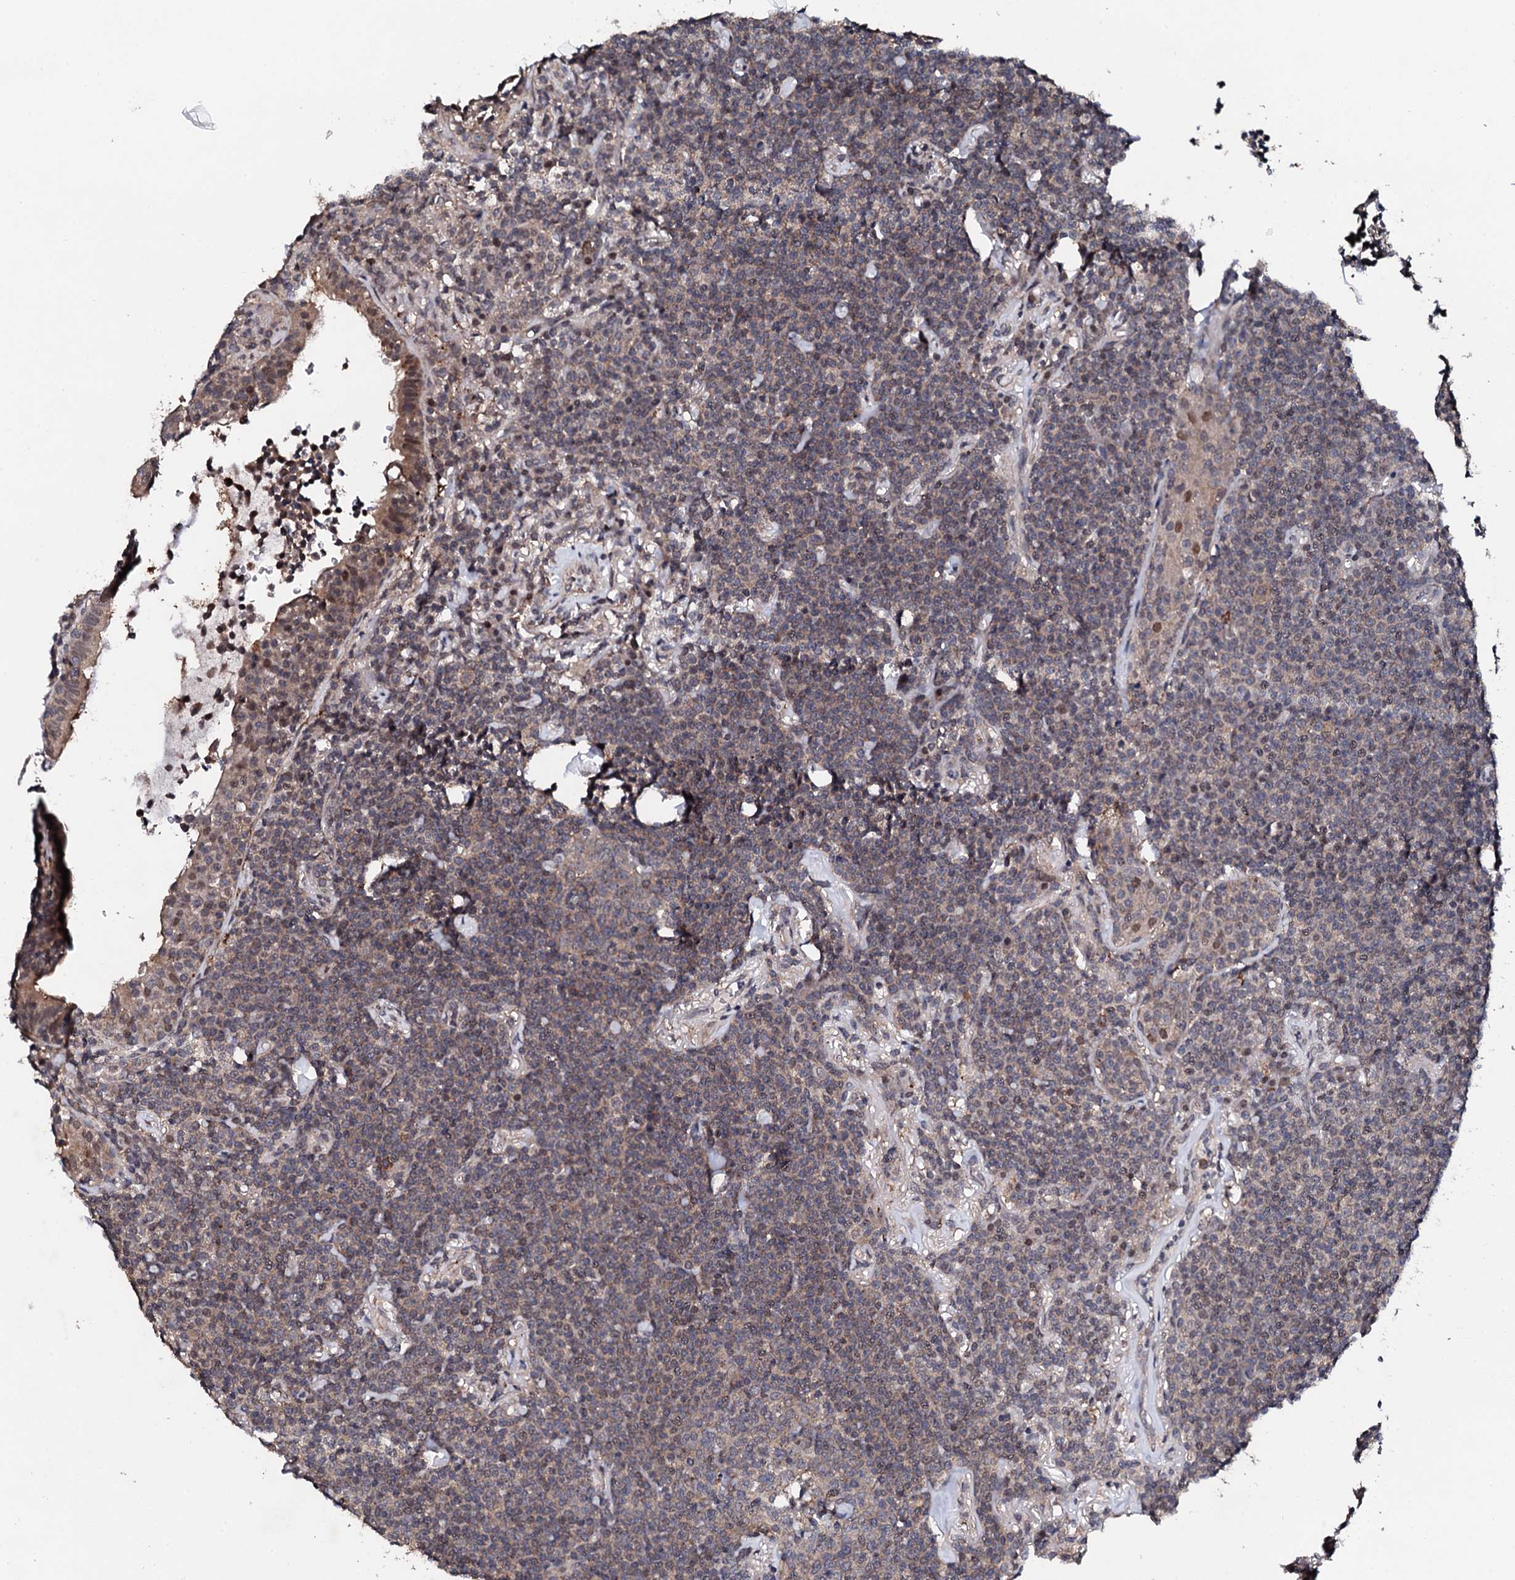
{"staining": {"intensity": "weak", "quantity": "25%-75%", "location": "cytoplasmic/membranous"}, "tissue": "lymphoma", "cell_type": "Tumor cells", "image_type": "cancer", "snomed": [{"axis": "morphology", "description": "Malignant lymphoma, non-Hodgkin's type, Low grade"}, {"axis": "topography", "description": "Lung"}], "caption": "Tumor cells display low levels of weak cytoplasmic/membranous expression in approximately 25%-75% of cells in low-grade malignant lymphoma, non-Hodgkin's type. (DAB (3,3'-diaminobenzidine) IHC, brown staining for protein, blue staining for nuclei).", "gene": "EDC3", "patient": {"sex": "female", "age": 71}}